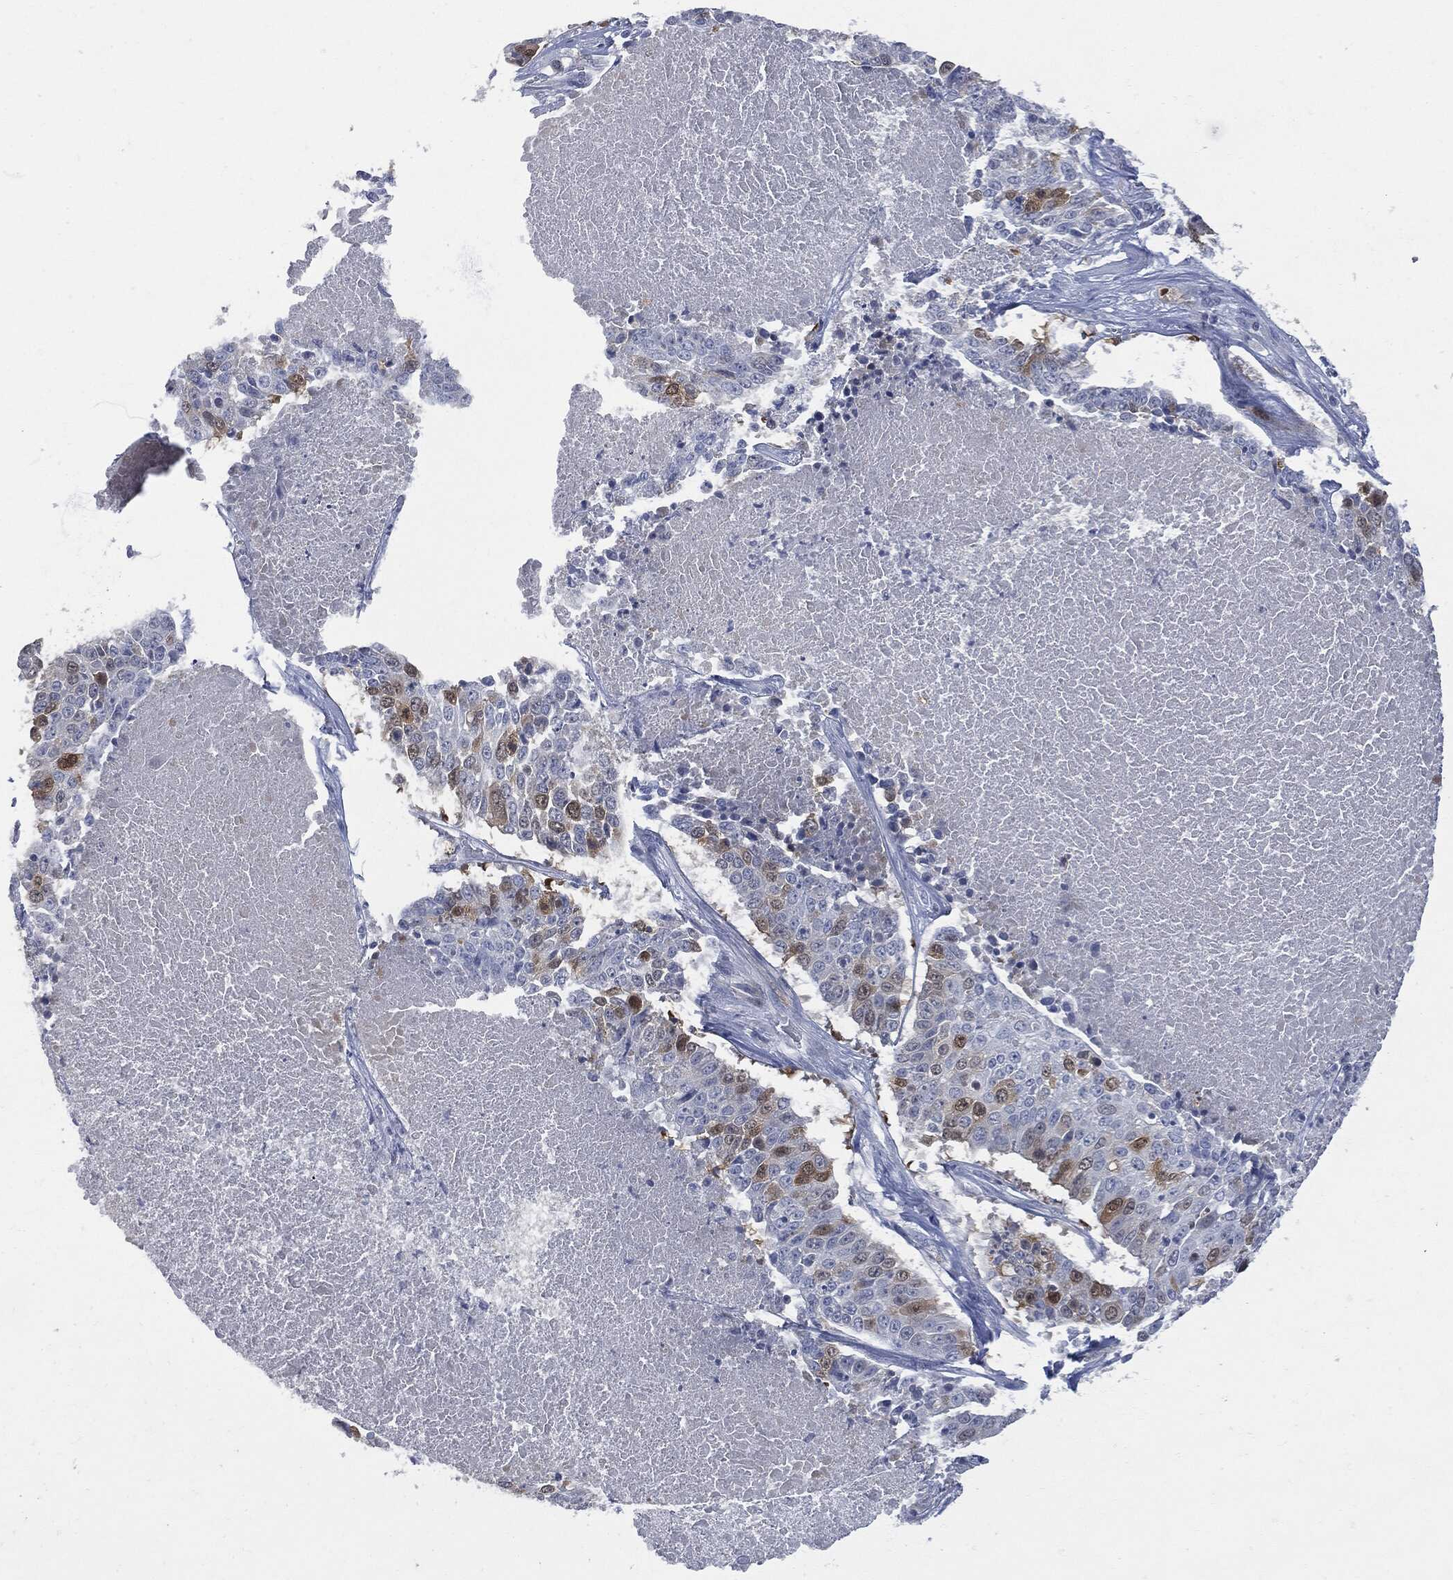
{"staining": {"intensity": "strong", "quantity": "<25%", "location": "cytoplasmic/membranous"}, "tissue": "lung cancer", "cell_type": "Tumor cells", "image_type": "cancer", "snomed": [{"axis": "morphology", "description": "Squamous cell carcinoma, NOS"}, {"axis": "topography", "description": "Lung"}], "caption": "Squamous cell carcinoma (lung) tissue exhibits strong cytoplasmic/membranous expression in approximately <25% of tumor cells", "gene": "UBE2C", "patient": {"sex": "male", "age": 64}}